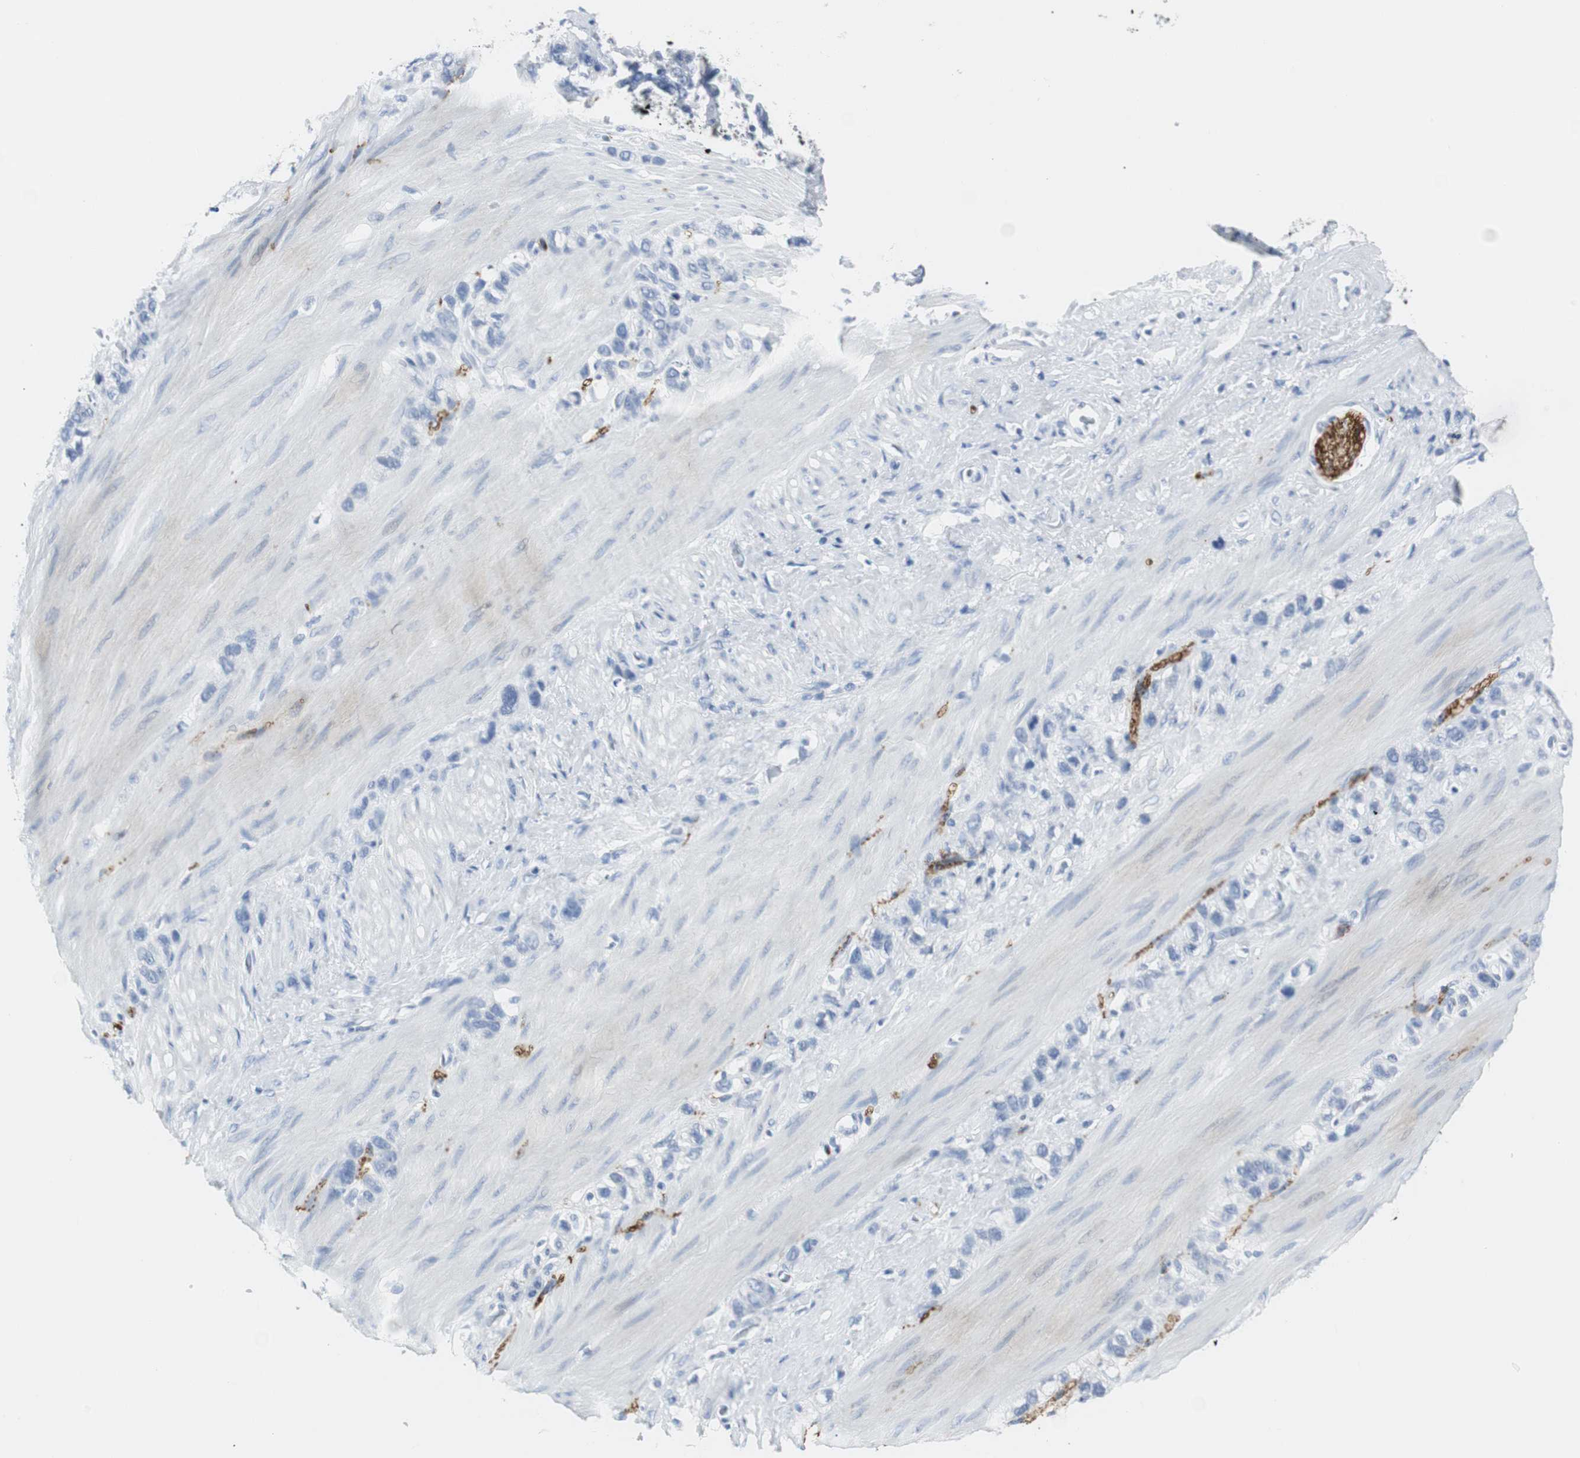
{"staining": {"intensity": "negative", "quantity": "none", "location": "none"}, "tissue": "stomach cancer", "cell_type": "Tumor cells", "image_type": "cancer", "snomed": [{"axis": "morphology", "description": "Normal tissue, NOS"}, {"axis": "morphology", "description": "Adenocarcinoma, NOS"}, {"axis": "morphology", "description": "Adenocarcinoma, High grade"}, {"axis": "topography", "description": "Stomach, upper"}, {"axis": "topography", "description": "Stomach"}], "caption": "Immunohistochemistry (IHC) photomicrograph of stomach adenocarcinoma stained for a protein (brown), which demonstrates no expression in tumor cells.", "gene": "GAP43", "patient": {"sex": "female", "age": 65}}